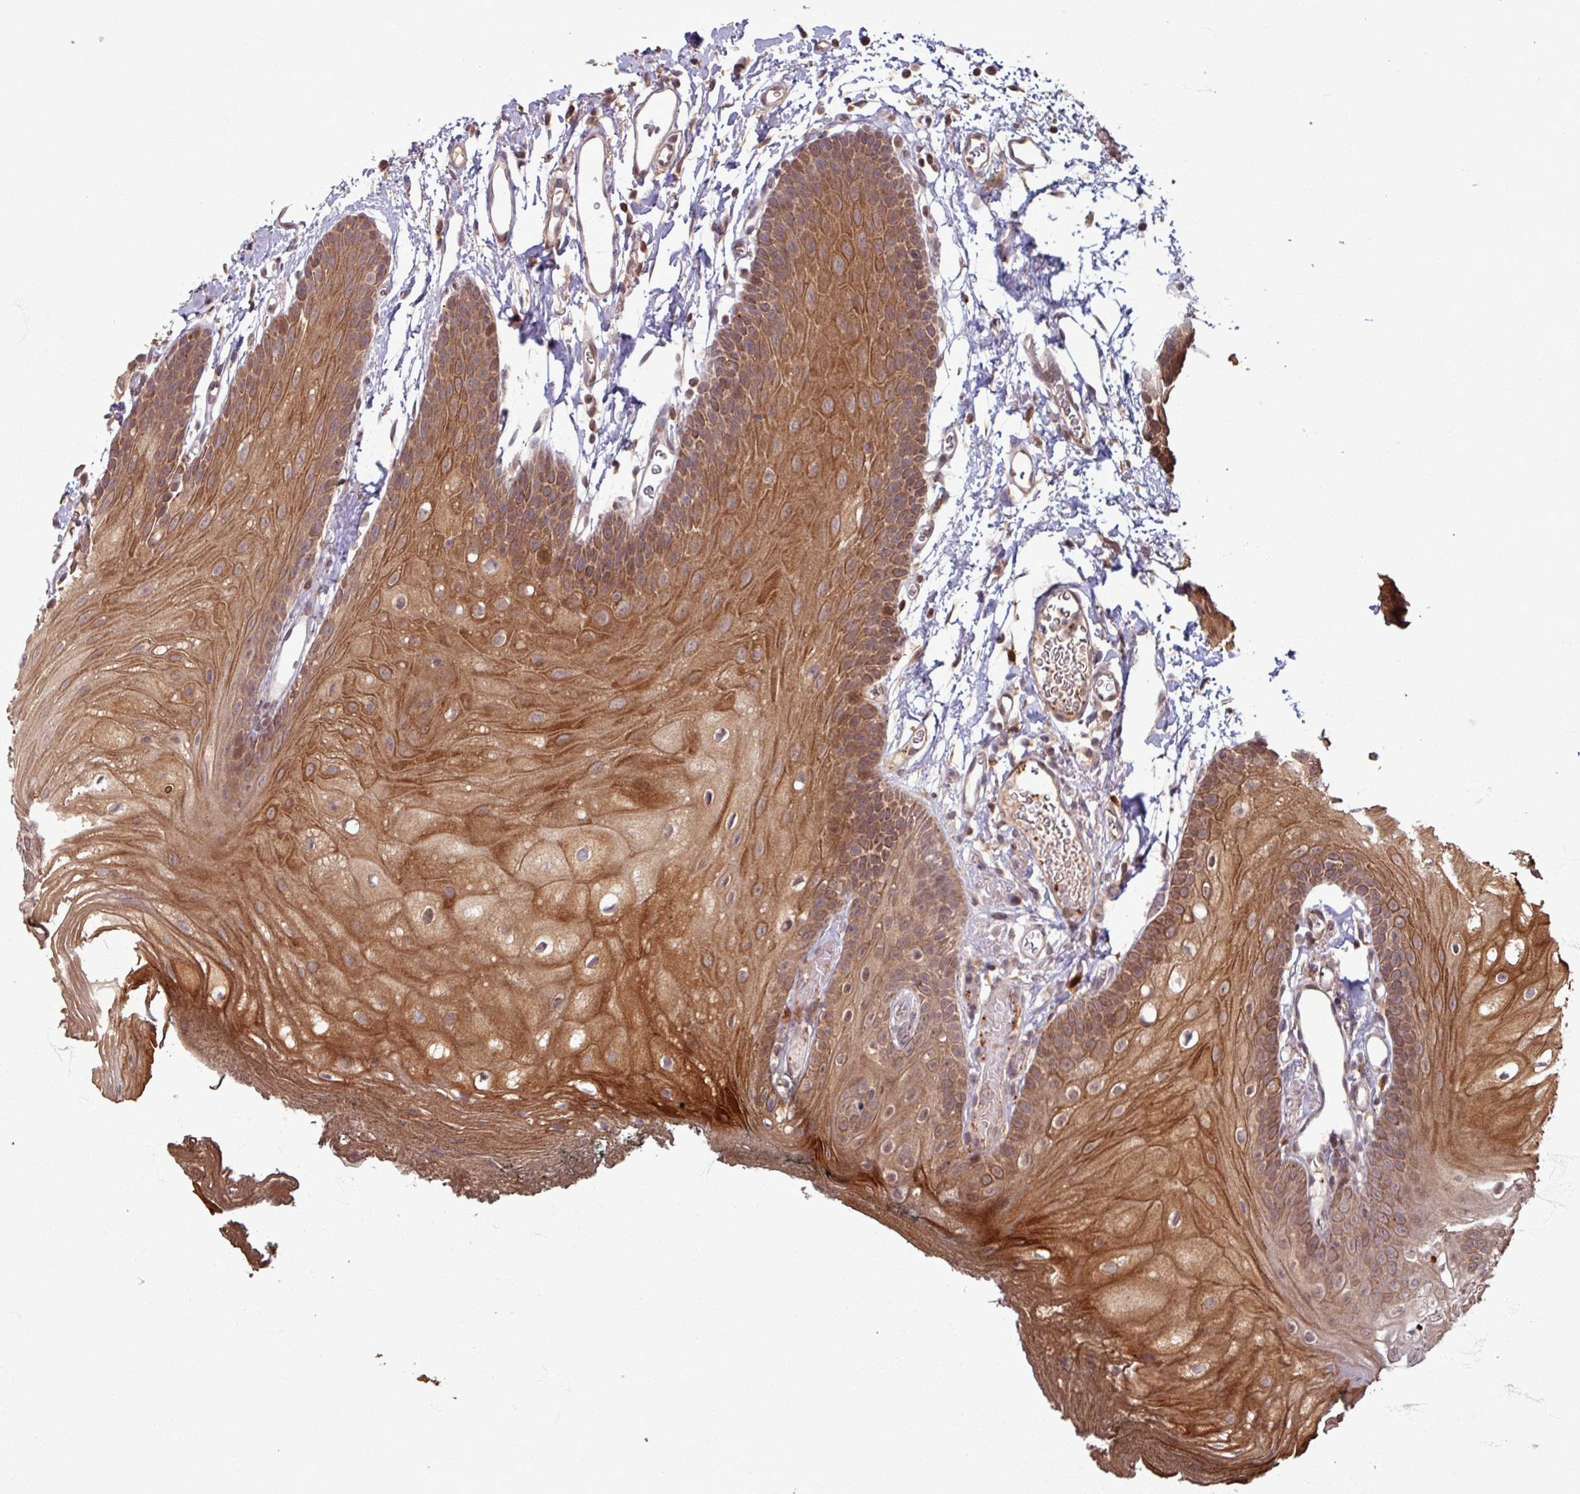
{"staining": {"intensity": "strong", "quantity": ">75%", "location": "cytoplasmic/membranous,nuclear"}, "tissue": "oral mucosa", "cell_type": "Squamous epithelial cells", "image_type": "normal", "snomed": [{"axis": "morphology", "description": "Normal tissue, NOS"}, {"axis": "morphology", "description": "Squamous cell carcinoma, NOS"}, {"axis": "topography", "description": "Oral tissue"}, {"axis": "topography", "description": "Head-Neck"}], "caption": "A brown stain highlights strong cytoplasmic/membranous,nuclear positivity of a protein in squamous epithelial cells of benign oral mucosa.", "gene": "OR6B1", "patient": {"sex": "female", "age": 81}}